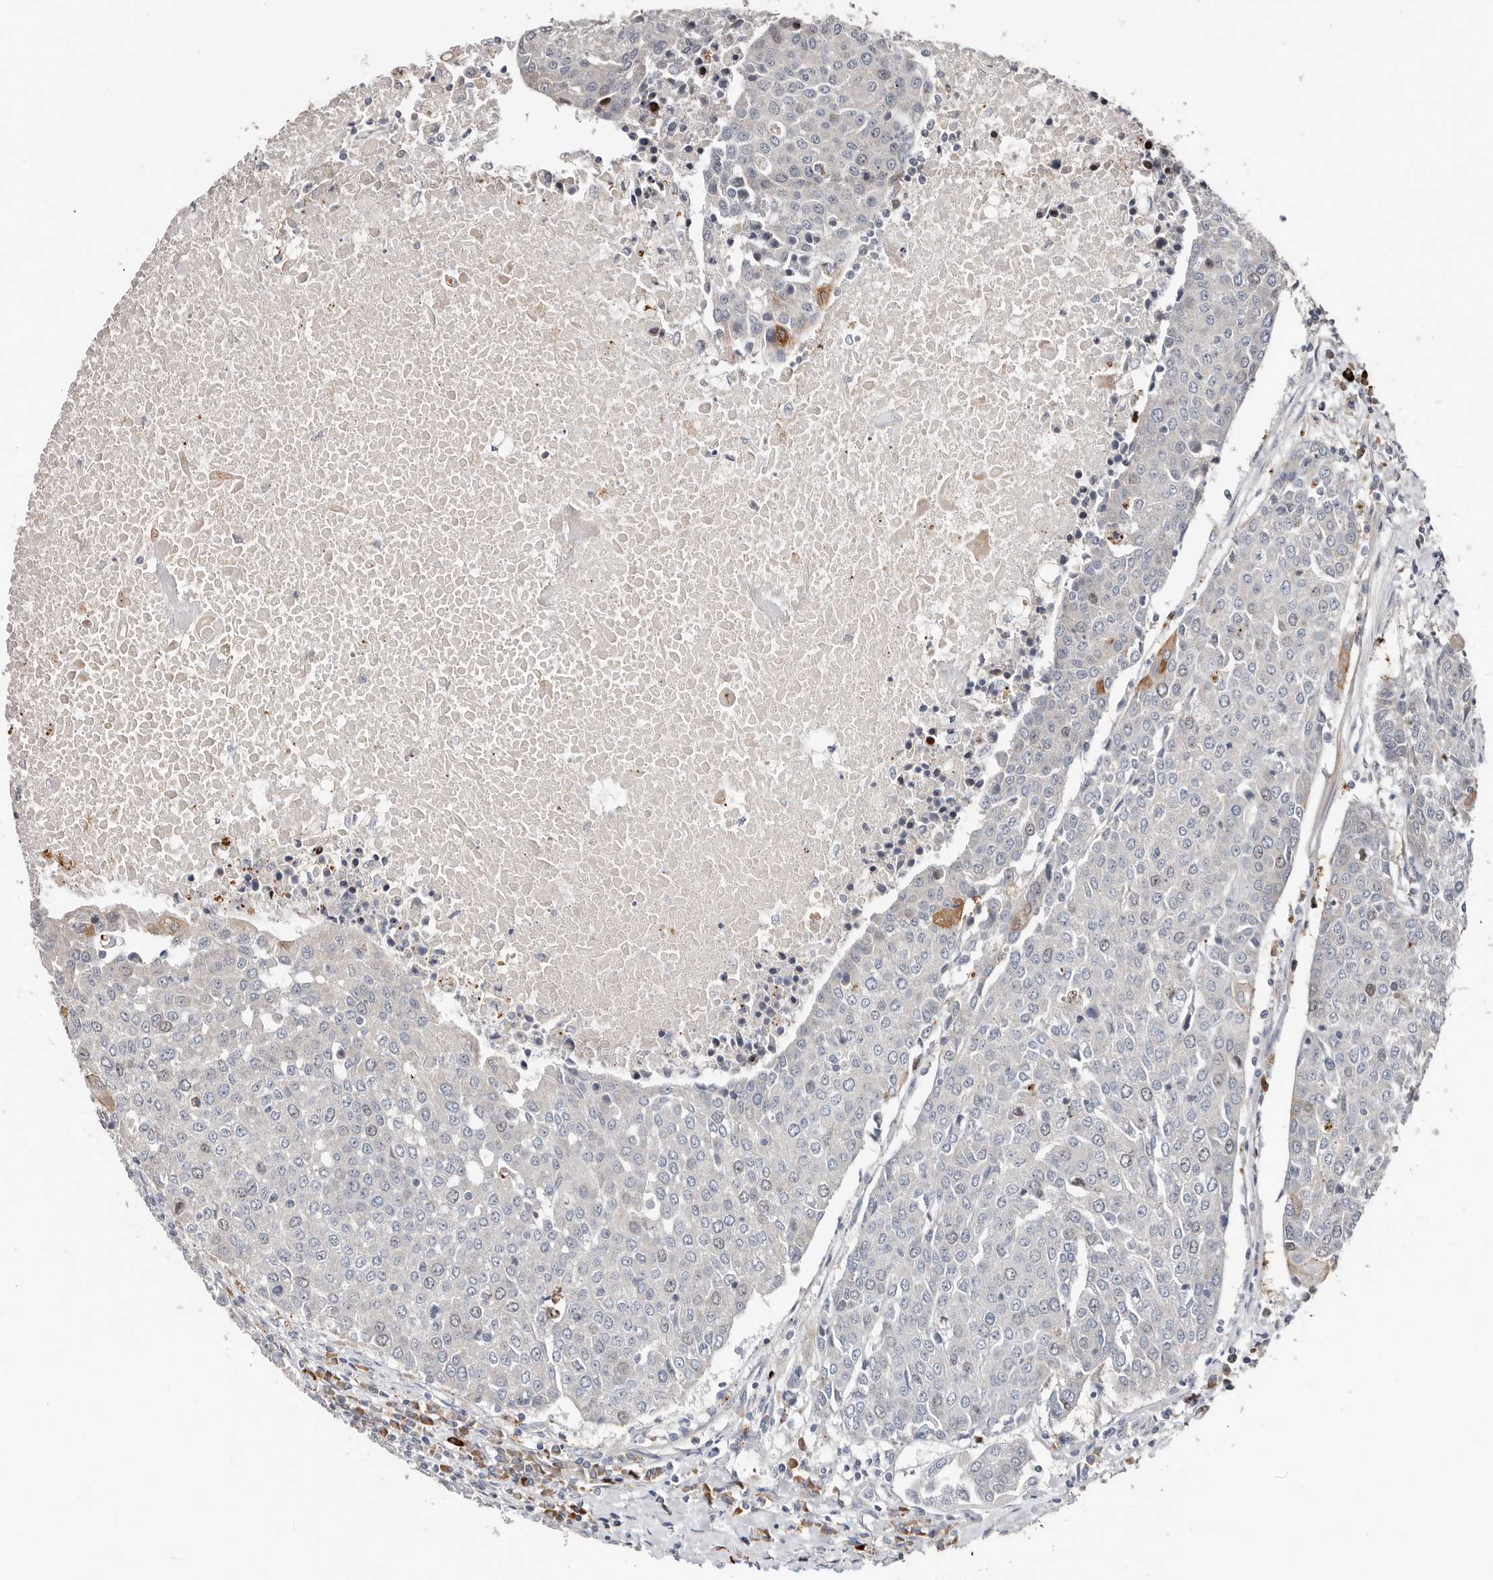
{"staining": {"intensity": "negative", "quantity": "none", "location": "none"}, "tissue": "urothelial cancer", "cell_type": "Tumor cells", "image_type": "cancer", "snomed": [{"axis": "morphology", "description": "Urothelial carcinoma, High grade"}, {"axis": "topography", "description": "Urinary bladder"}], "caption": "Immunohistochemistry of urothelial carcinoma (high-grade) shows no positivity in tumor cells.", "gene": "SMYD4", "patient": {"sex": "female", "age": 85}}